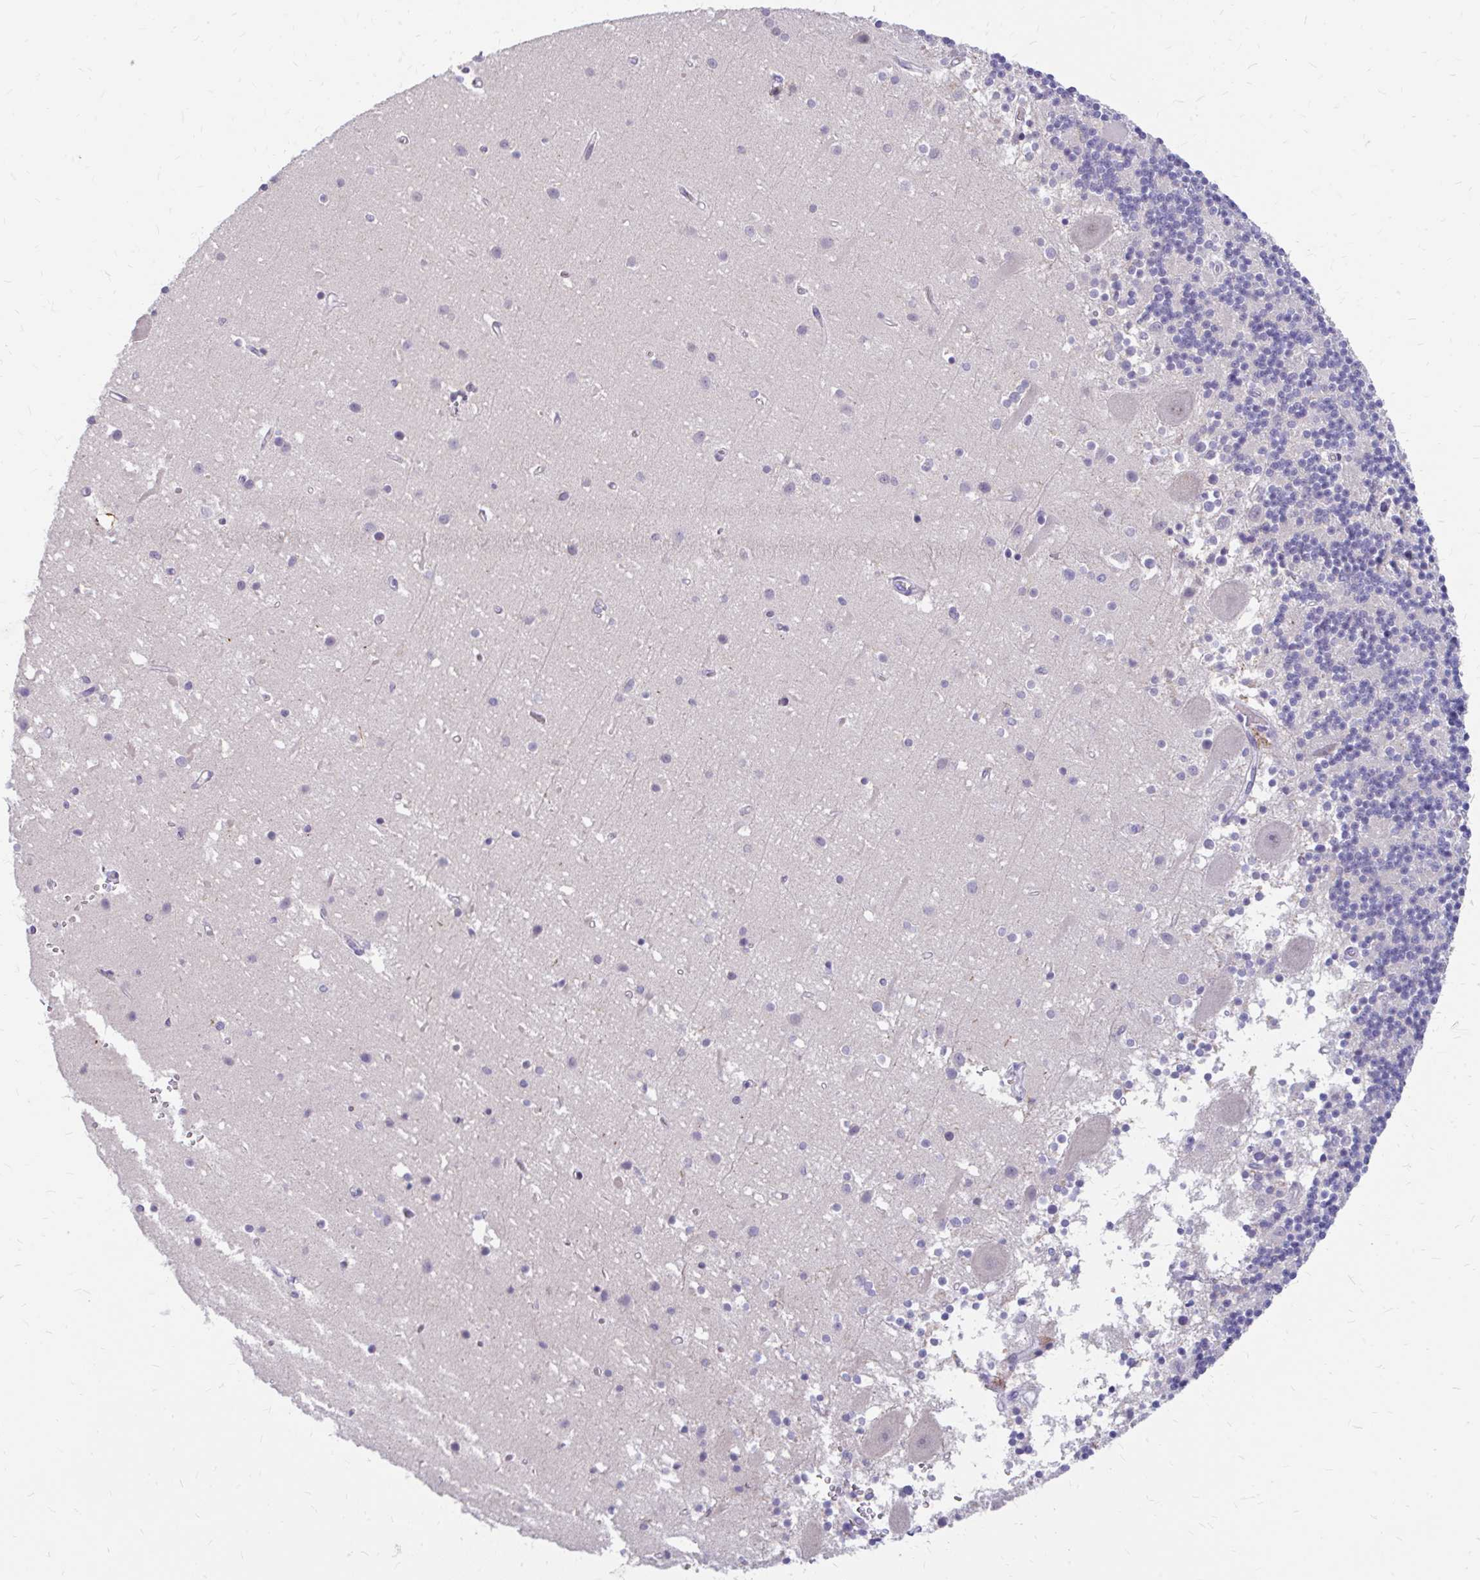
{"staining": {"intensity": "negative", "quantity": "none", "location": "none"}, "tissue": "cerebellum", "cell_type": "Cells in granular layer", "image_type": "normal", "snomed": [{"axis": "morphology", "description": "Normal tissue, NOS"}, {"axis": "topography", "description": "Cerebellum"}], "caption": "Cerebellum was stained to show a protein in brown. There is no significant expression in cells in granular layer.", "gene": "RGS16", "patient": {"sex": "male", "age": 54}}